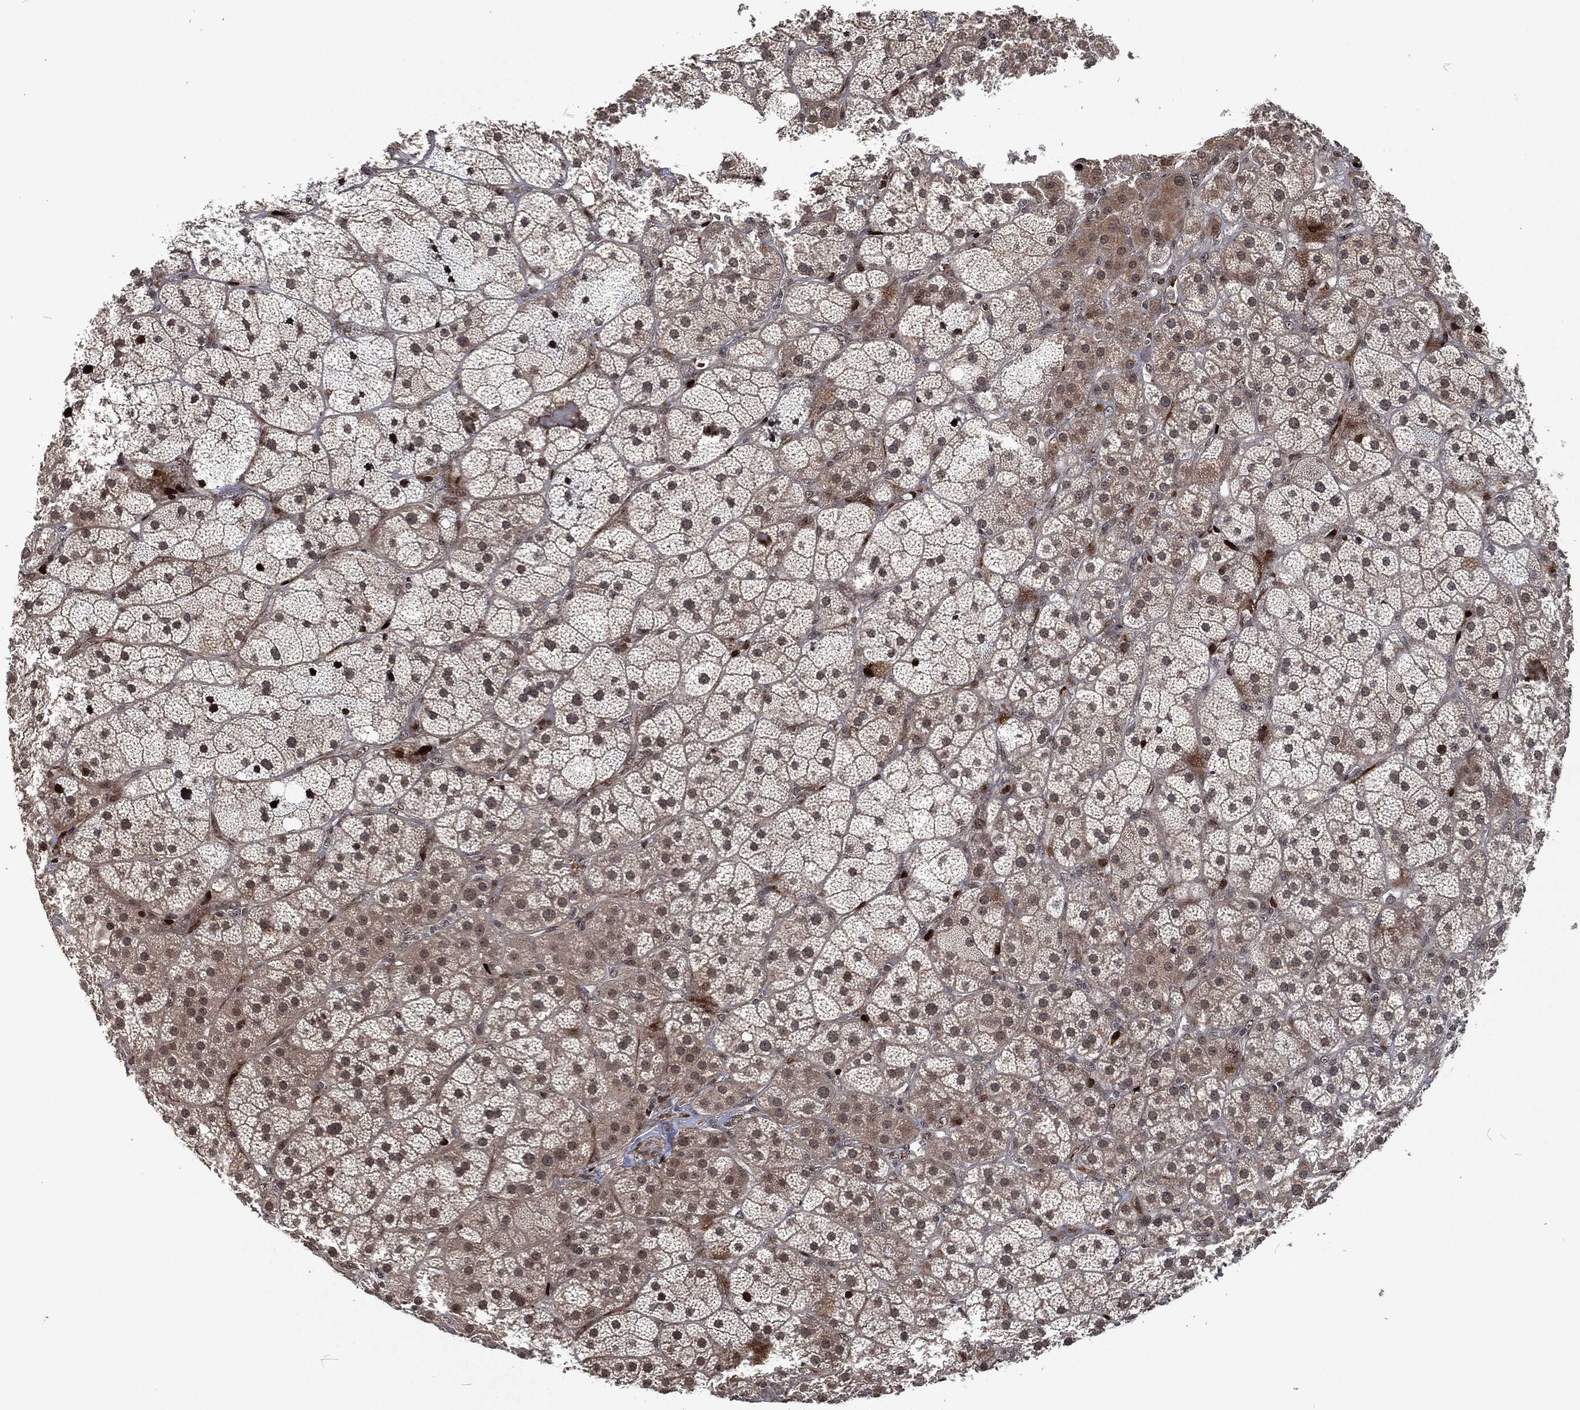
{"staining": {"intensity": "strong", "quantity": "<25%", "location": "nuclear"}, "tissue": "adrenal gland", "cell_type": "Glandular cells", "image_type": "normal", "snomed": [{"axis": "morphology", "description": "Normal tissue, NOS"}, {"axis": "topography", "description": "Adrenal gland"}], "caption": "There is medium levels of strong nuclear positivity in glandular cells of unremarkable adrenal gland, as demonstrated by immunohistochemical staining (brown color).", "gene": "EGFR", "patient": {"sex": "male", "age": 57}}